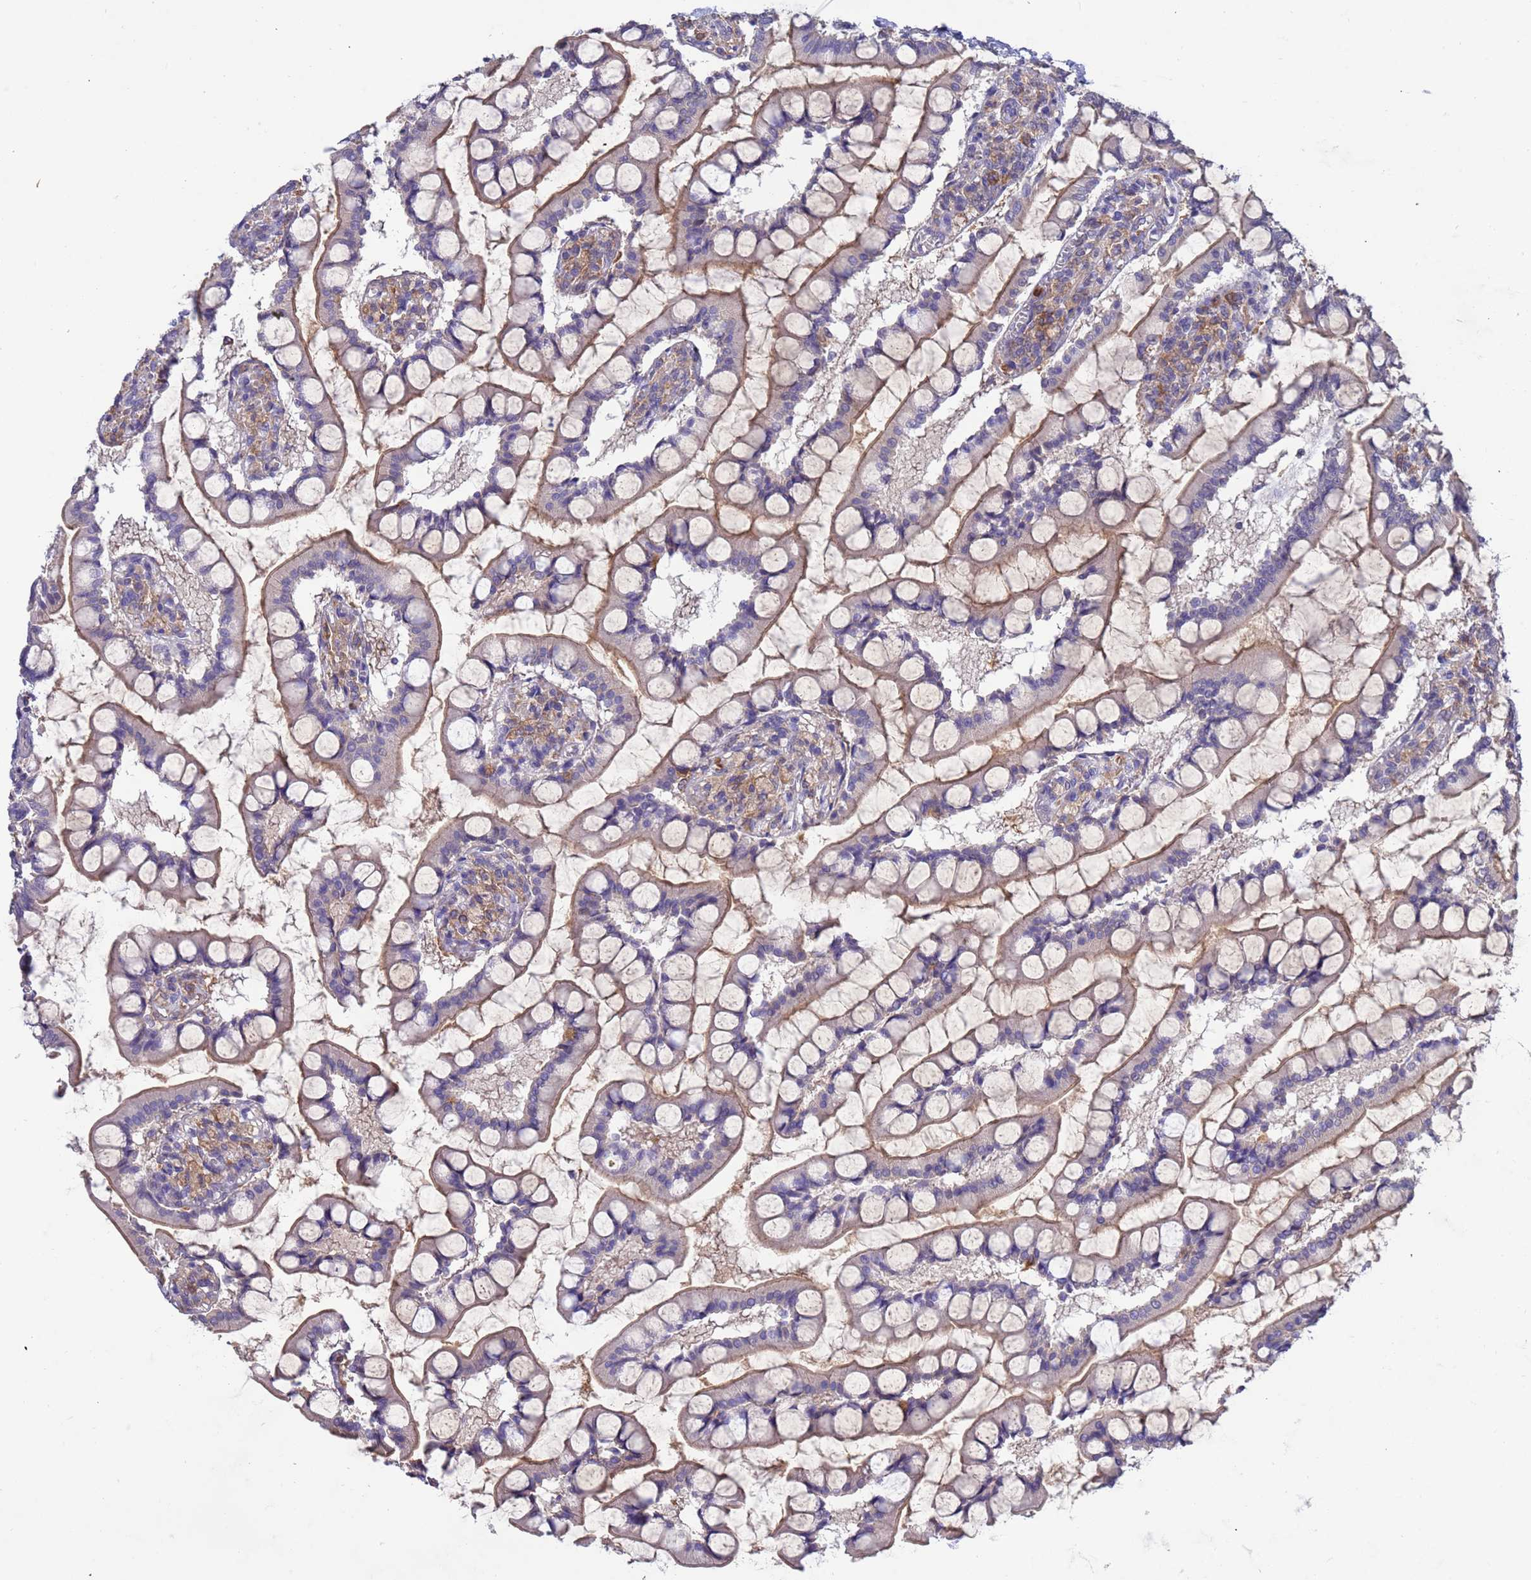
{"staining": {"intensity": "moderate", "quantity": "25%-75%", "location": "cytoplasmic/membranous"}, "tissue": "small intestine", "cell_type": "Glandular cells", "image_type": "normal", "snomed": [{"axis": "morphology", "description": "Normal tissue, NOS"}, {"axis": "topography", "description": "Small intestine"}], "caption": "Glandular cells exhibit medium levels of moderate cytoplasmic/membranous expression in approximately 25%-75% of cells in unremarkable small intestine.", "gene": "AMPD3", "patient": {"sex": "male", "age": 52}}